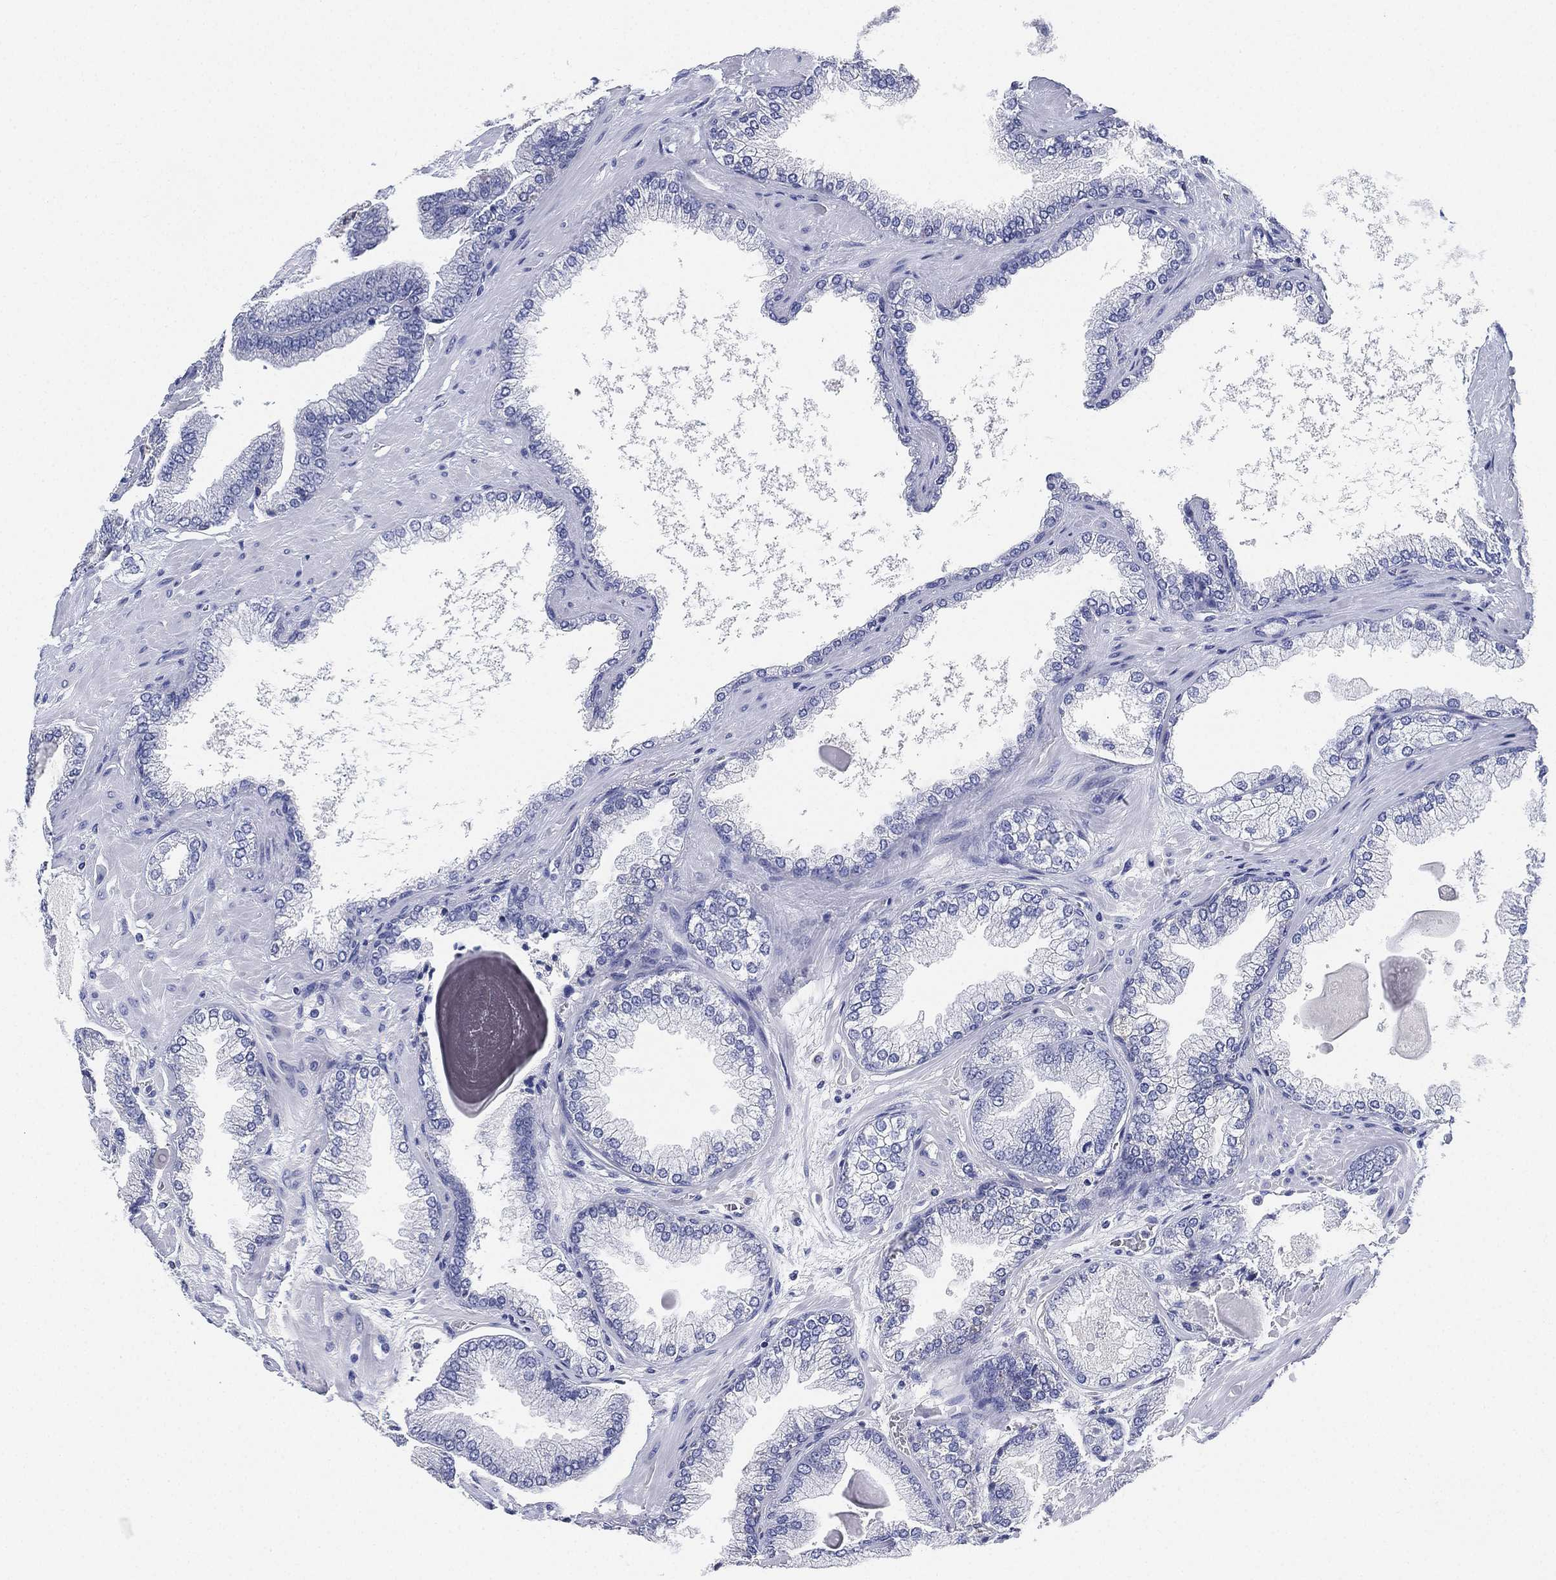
{"staining": {"intensity": "negative", "quantity": "none", "location": "none"}, "tissue": "prostate cancer", "cell_type": "Tumor cells", "image_type": "cancer", "snomed": [{"axis": "morphology", "description": "Adenocarcinoma, Low grade"}, {"axis": "topography", "description": "Prostate"}], "caption": "Tumor cells show no significant staining in low-grade adenocarcinoma (prostate).", "gene": "IYD", "patient": {"sex": "male", "age": 72}}